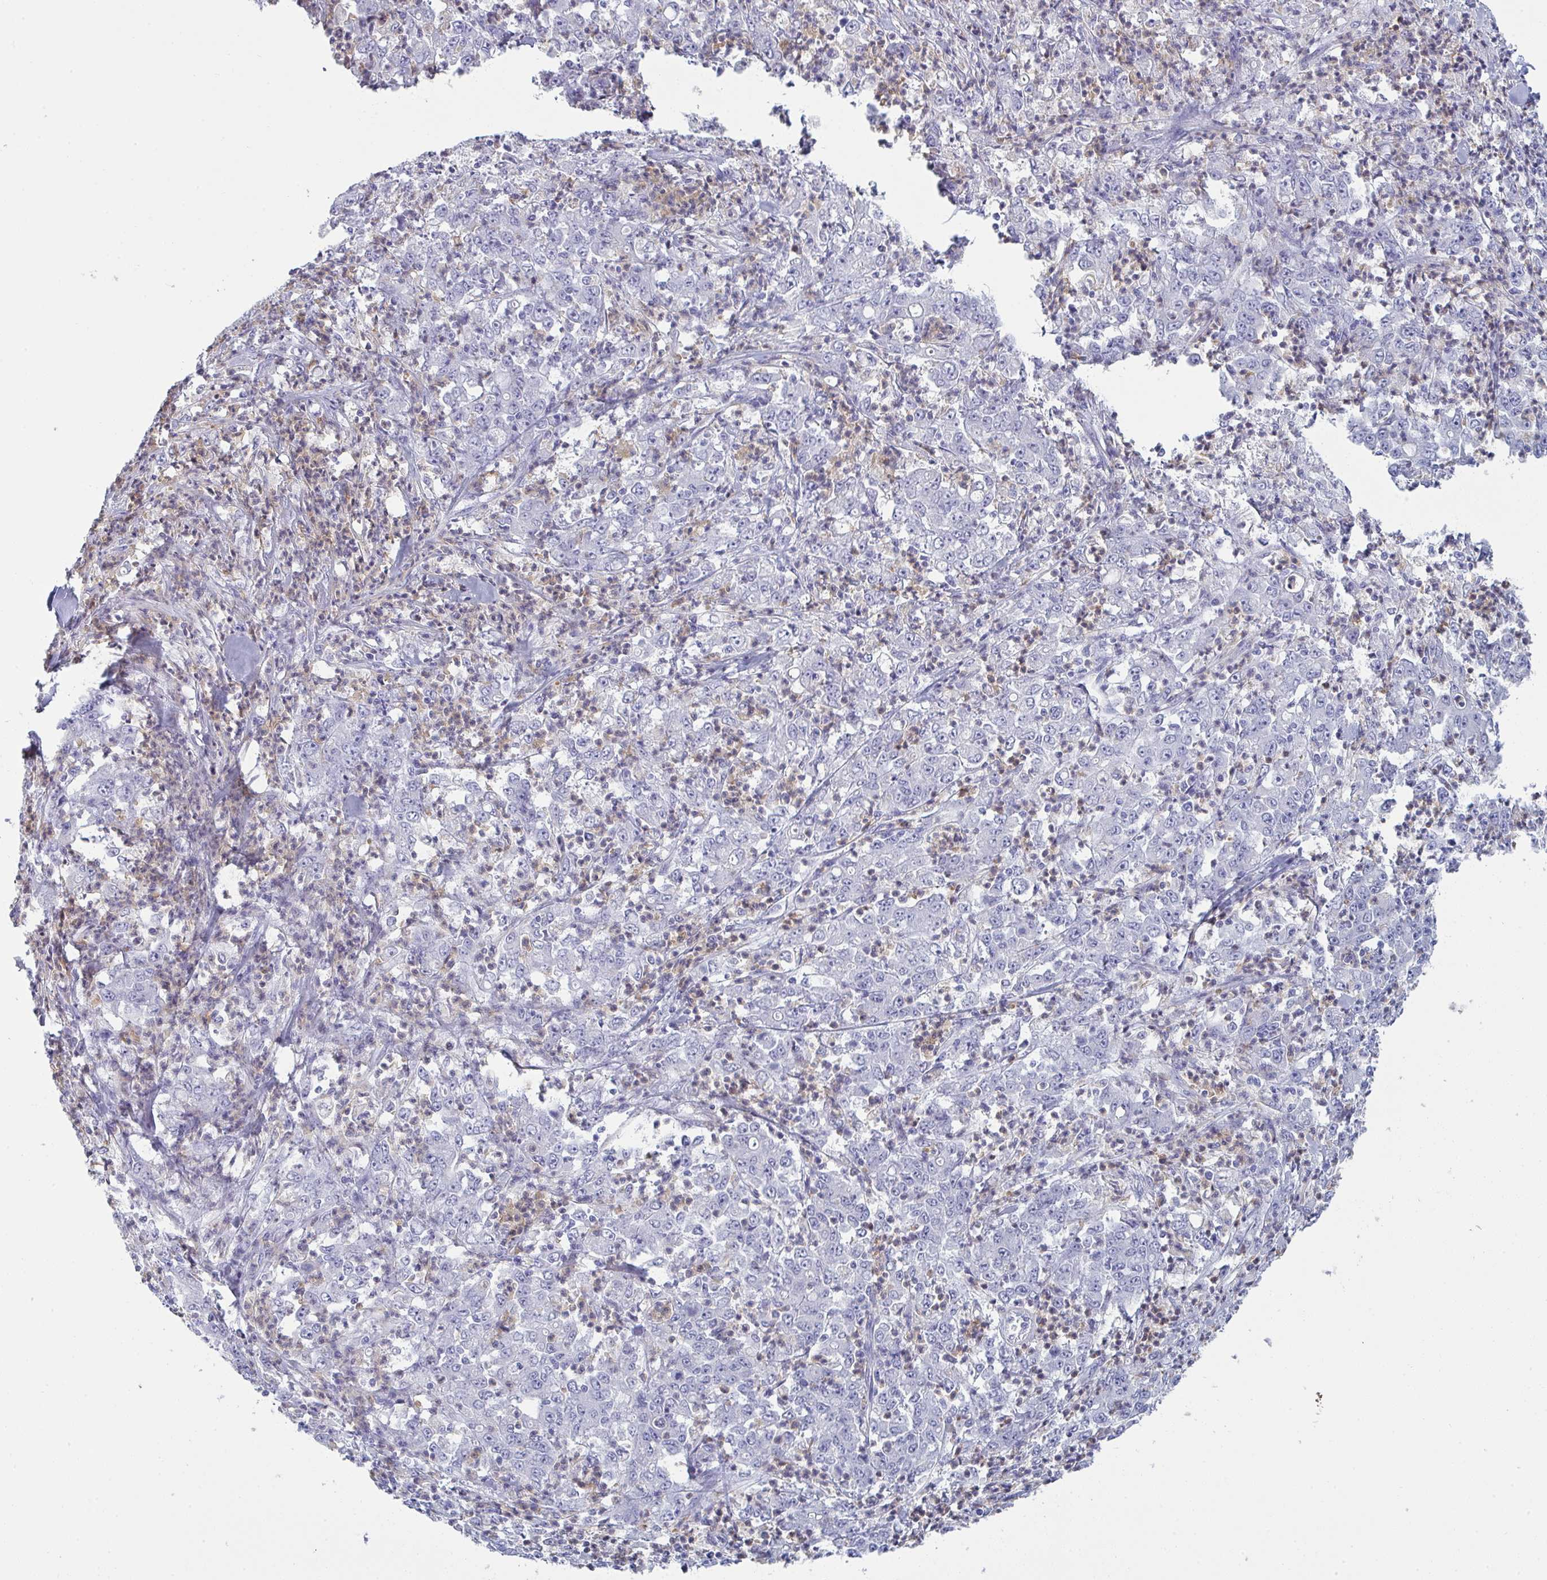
{"staining": {"intensity": "negative", "quantity": "none", "location": "none"}, "tissue": "stomach cancer", "cell_type": "Tumor cells", "image_type": "cancer", "snomed": [{"axis": "morphology", "description": "Adenocarcinoma, NOS"}, {"axis": "topography", "description": "Stomach, lower"}], "caption": "DAB immunohistochemical staining of human stomach cancer (adenocarcinoma) demonstrates no significant expression in tumor cells.", "gene": "SERPINB10", "patient": {"sex": "female", "age": 71}}